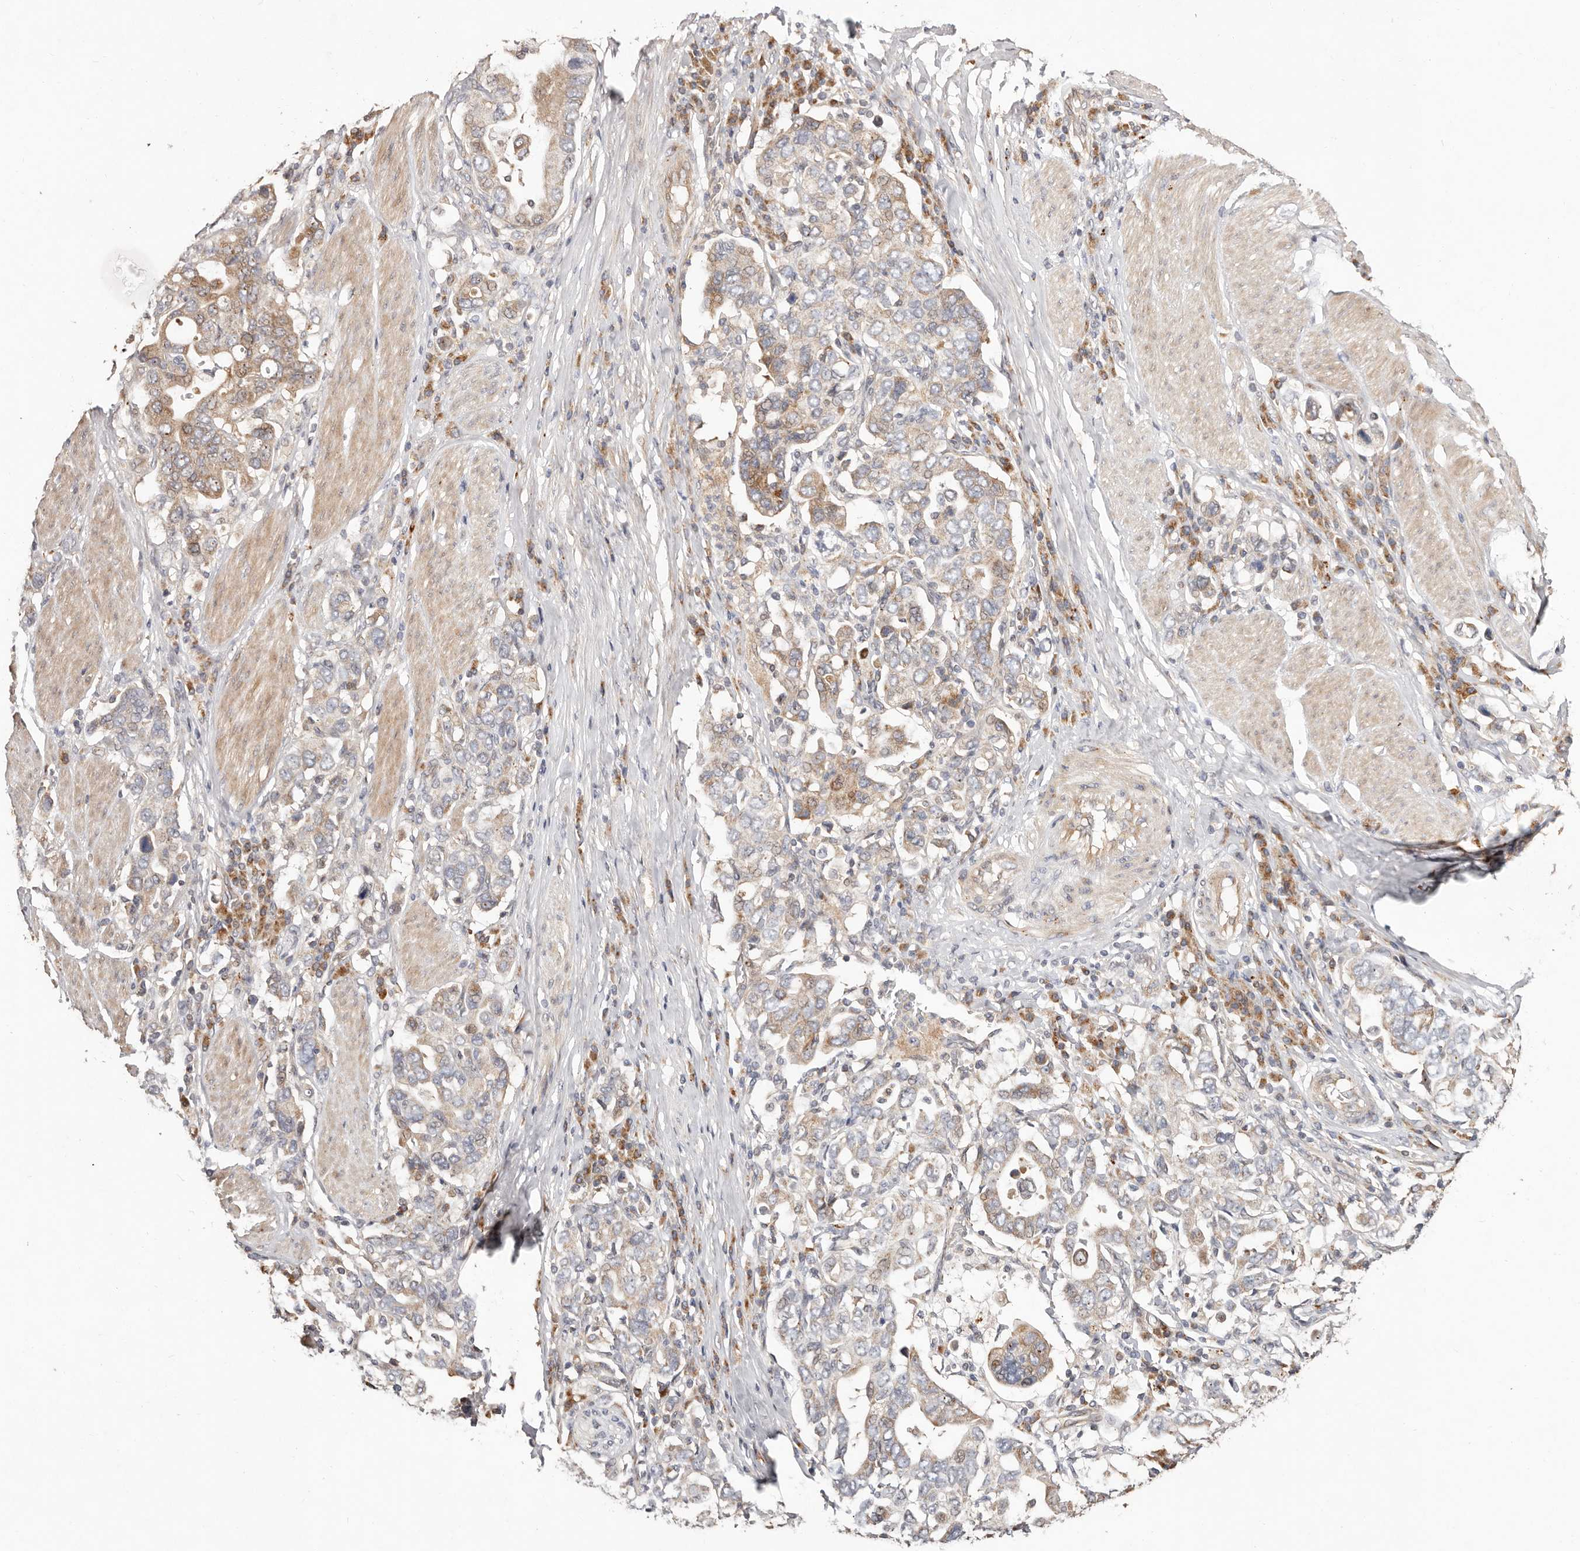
{"staining": {"intensity": "moderate", "quantity": "25%-75%", "location": "cytoplasmic/membranous"}, "tissue": "stomach cancer", "cell_type": "Tumor cells", "image_type": "cancer", "snomed": [{"axis": "morphology", "description": "Adenocarcinoma, NOS"}, {"axis": "topography", "description": "Stomach, upper"}], "caption": "Brown immunohistochemical staining in adenocarcinoma (stomach) demonstrates moderate cytoplasmic/membranous positivity in approximately 25%-75% of tumor cells.", "gene": "USP33", "patient": {"sex": "male", "age": 62}}